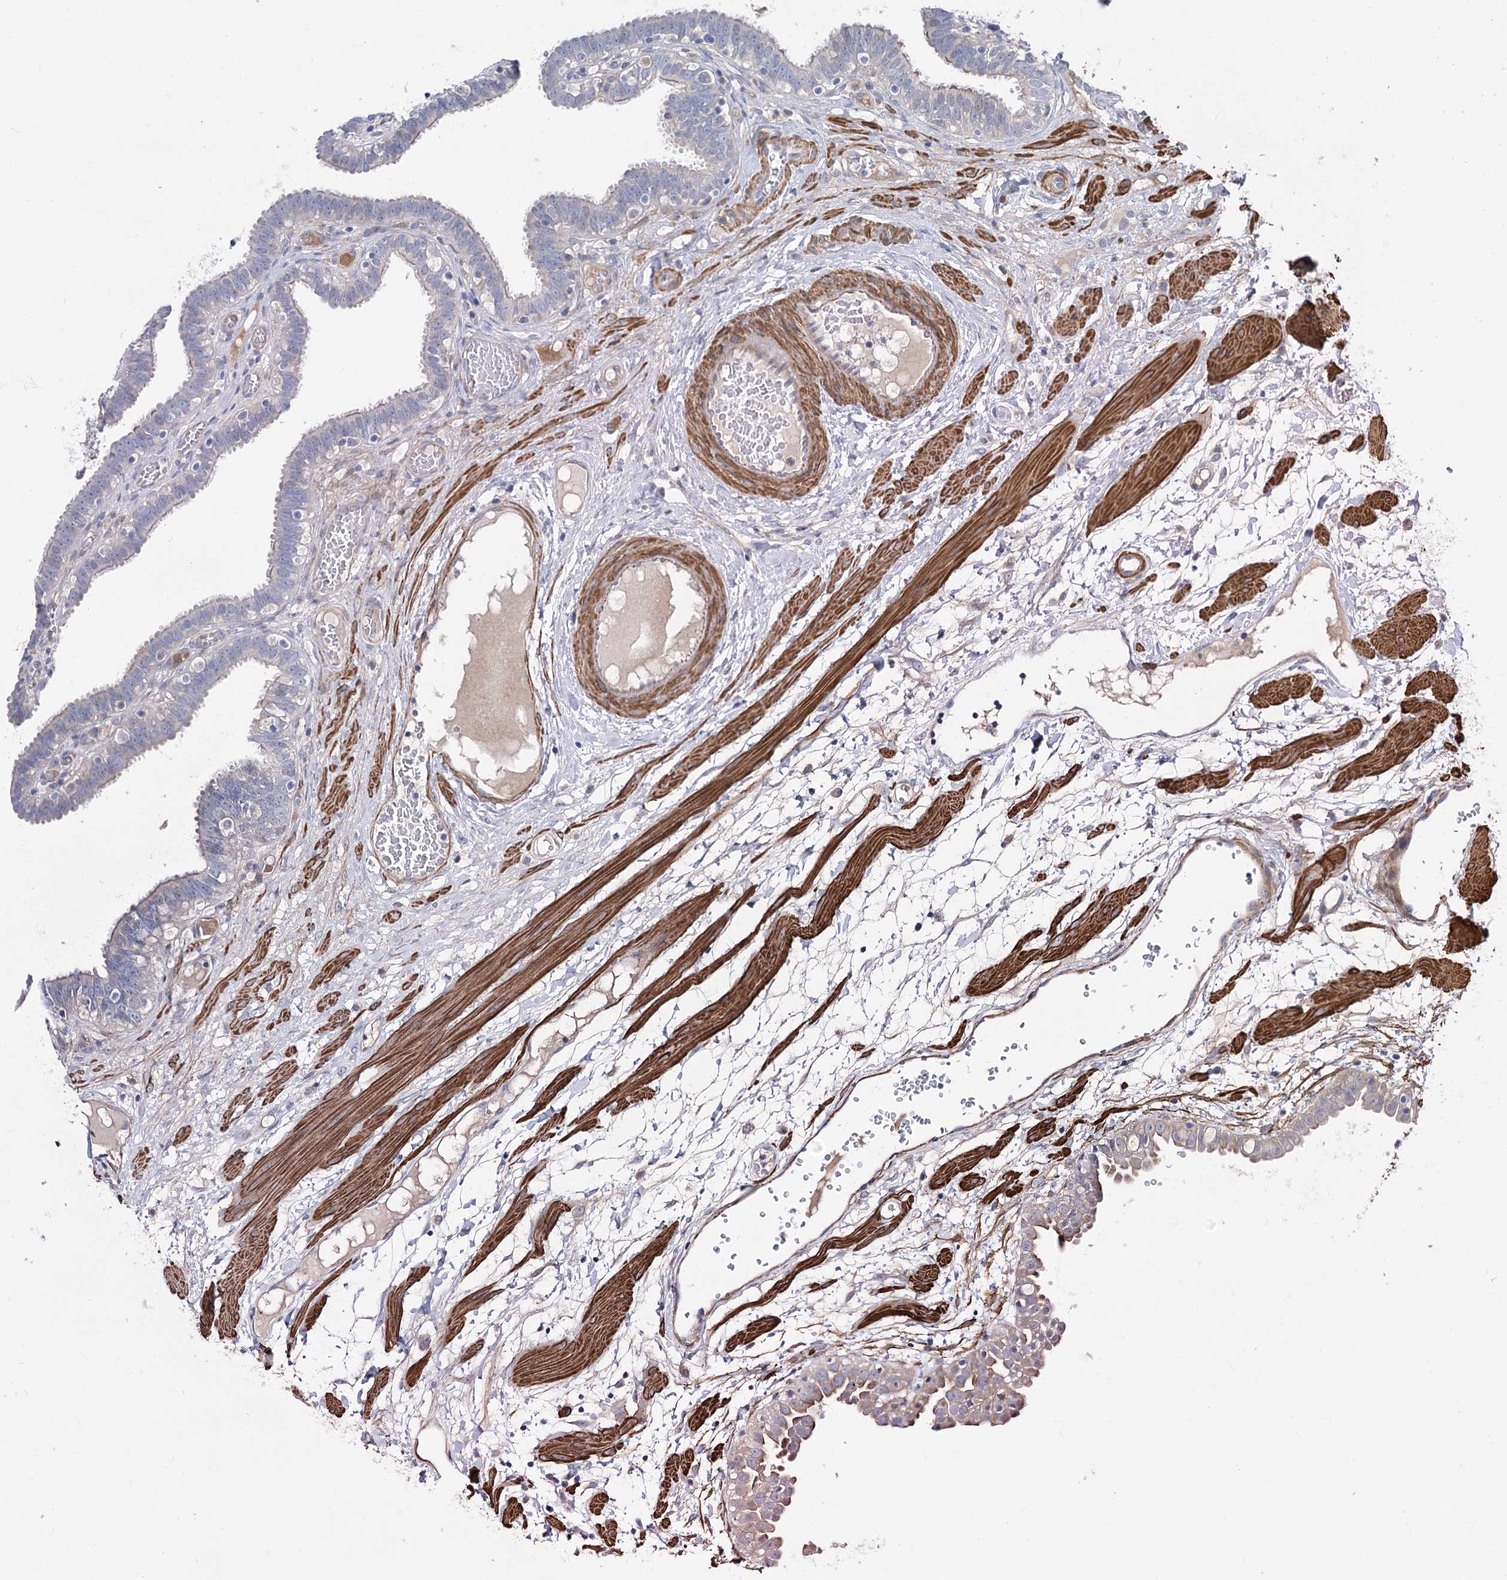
{"staining": {"intensity": "negative", "quantity": "none", "location": "none"}, "tissue": "fallopian tube", "cell_type": "Glandular cells", "image_type": "normal", "snomed": [{"axis": "morphology", "description": "Normal tissue, NOS"}, {"axis": "topography", "description": "Fallopian tube"}, {"axis": "topography", "description": "Placenta"}], "caption": "Immunohistochemical staining of unremarkable human fallopian tube demonstrates no significant expression in glandular cells. Nuclei are stained in blue.", "gene": "WASHC3", "patient": {"sex": "female", "age": 32}}